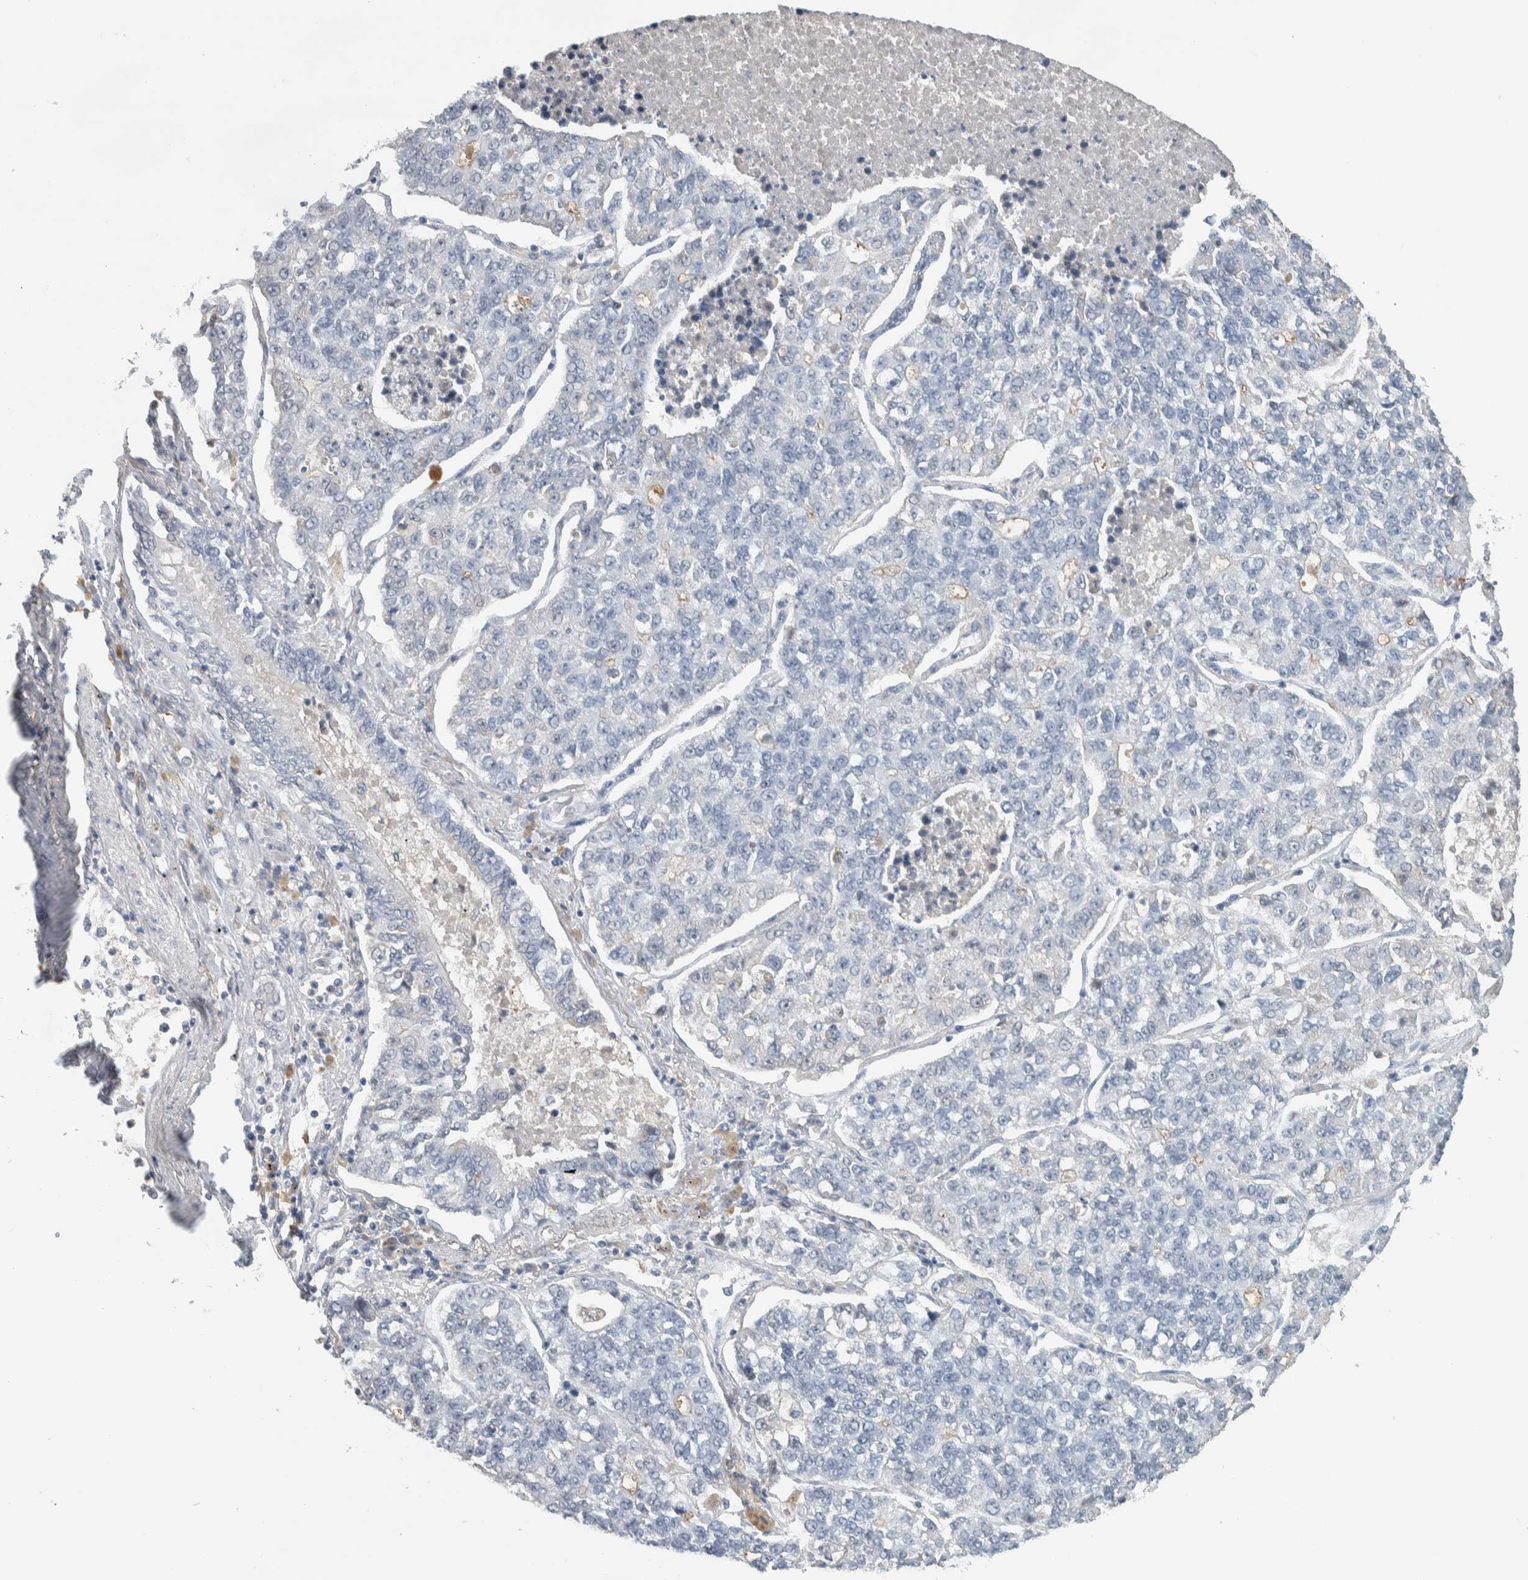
{"staining": {"intensity": "negative", "quantity": "none", "location": "none"}, "tissue": "lung cancer", "cell_type": "Tumor cells", "image_type": "cancer", "snomed": [{"axis": "morphology", "description": "Adenocarcinoma, NOS"}, {"axis": "topography", "description": "Lung"}], "caption": "An image of lung cancer (adenocarcinoma) stained for a protein reveals no brown staining in tumor cells. Nuclei are stained in blue.", "gene": "DEPTOR", "patient": {"sex": "male", "age": 49}}